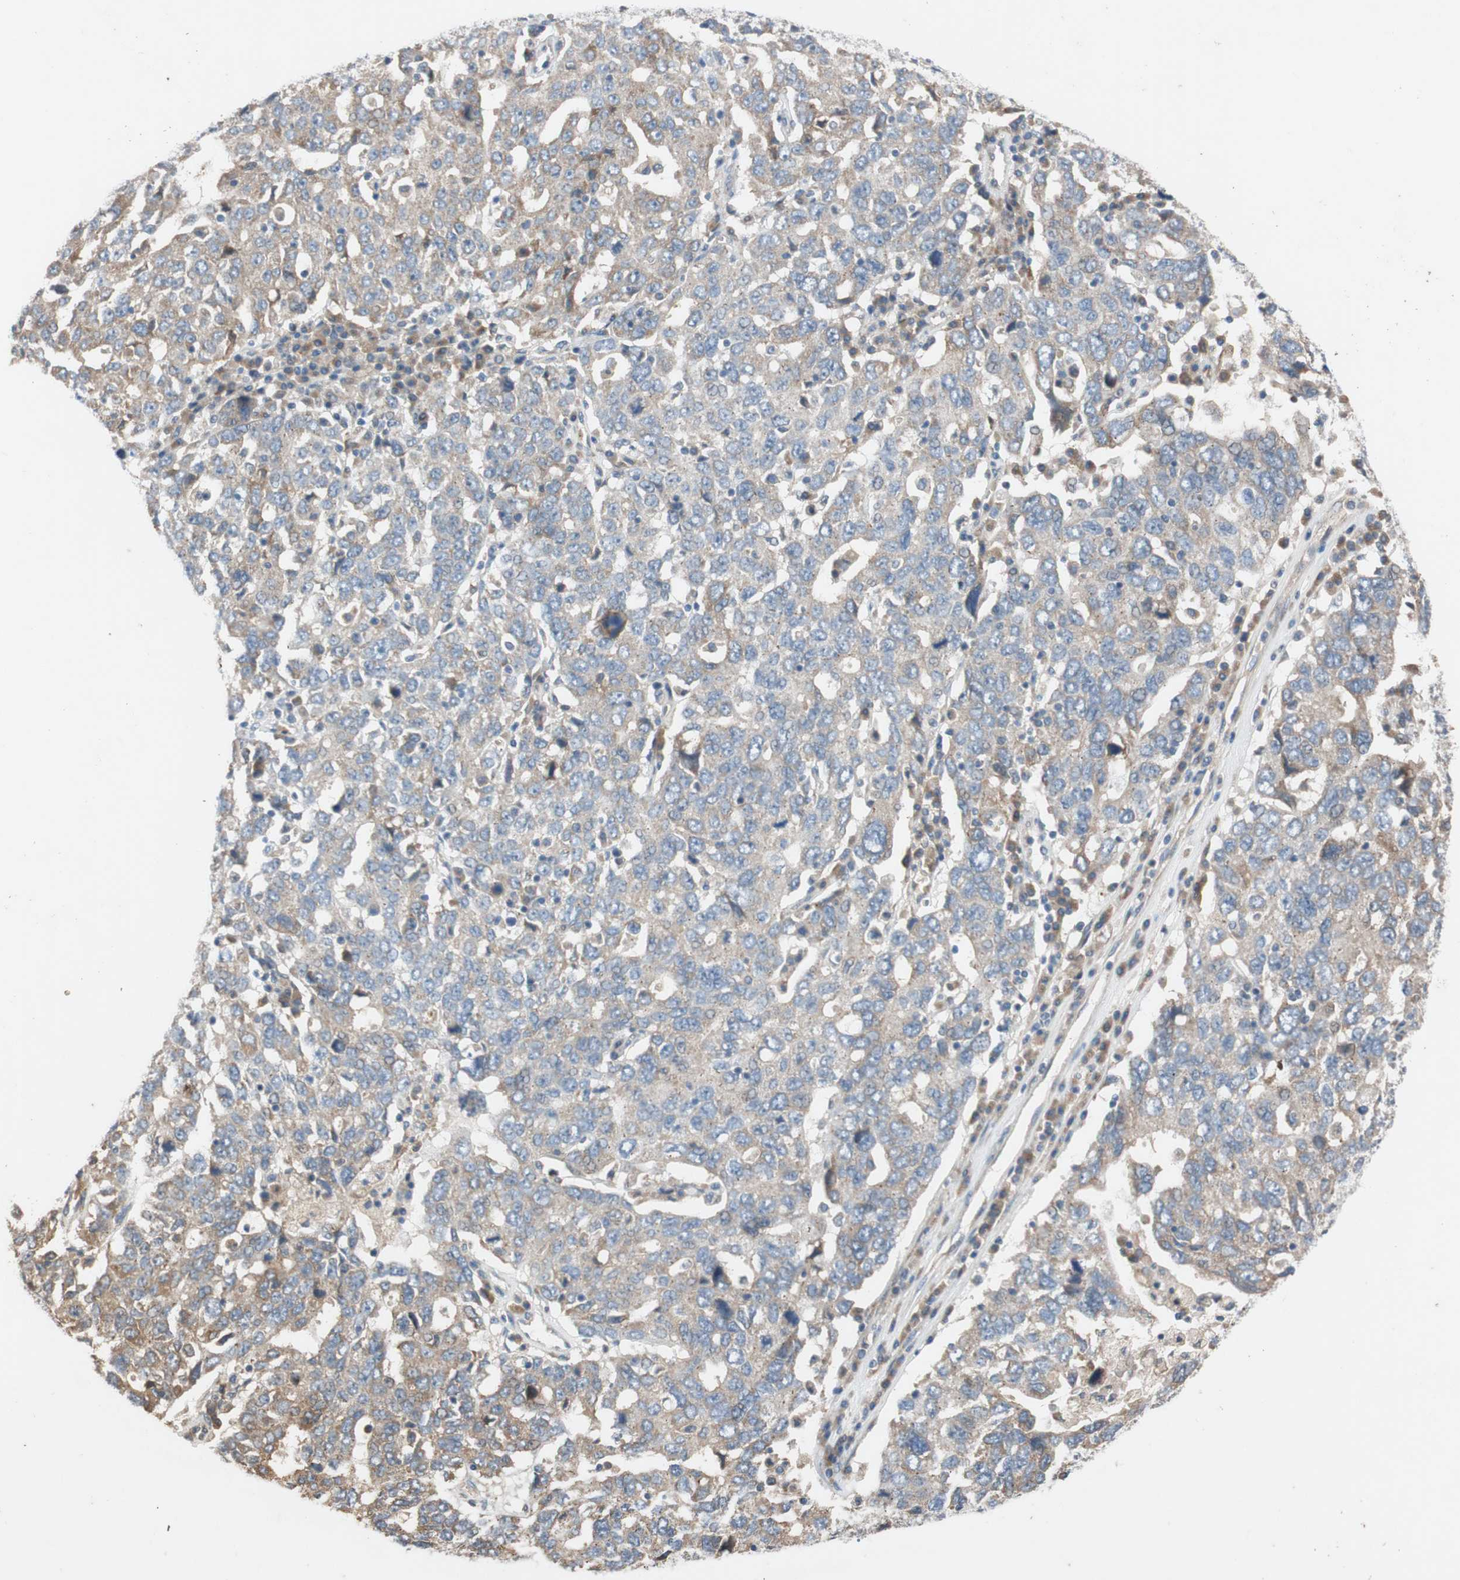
{"staining": {"intensity": "weak", "quantity": "<25%", "location": "cytoplasmic/membranous"}, "tissue": "ovarian cancer", "cell_type": "Tumor cells", "image_type": "cancer", "snomed": [{"axis": "morphology", "description": "Carcinoma, endometroid"}, {"axis": "topography", "description": "Ovary"}], "caption": "Immunohistochemistry histopathology image of neoplastic tissue: ovarian endometroid carcinoma stained with DAB (3,3'-diaminobenzidine) shows no significant protein positivity in tumor cells.", "gene": "ADD2", "patient": {"sex": "female", "age": 62}}